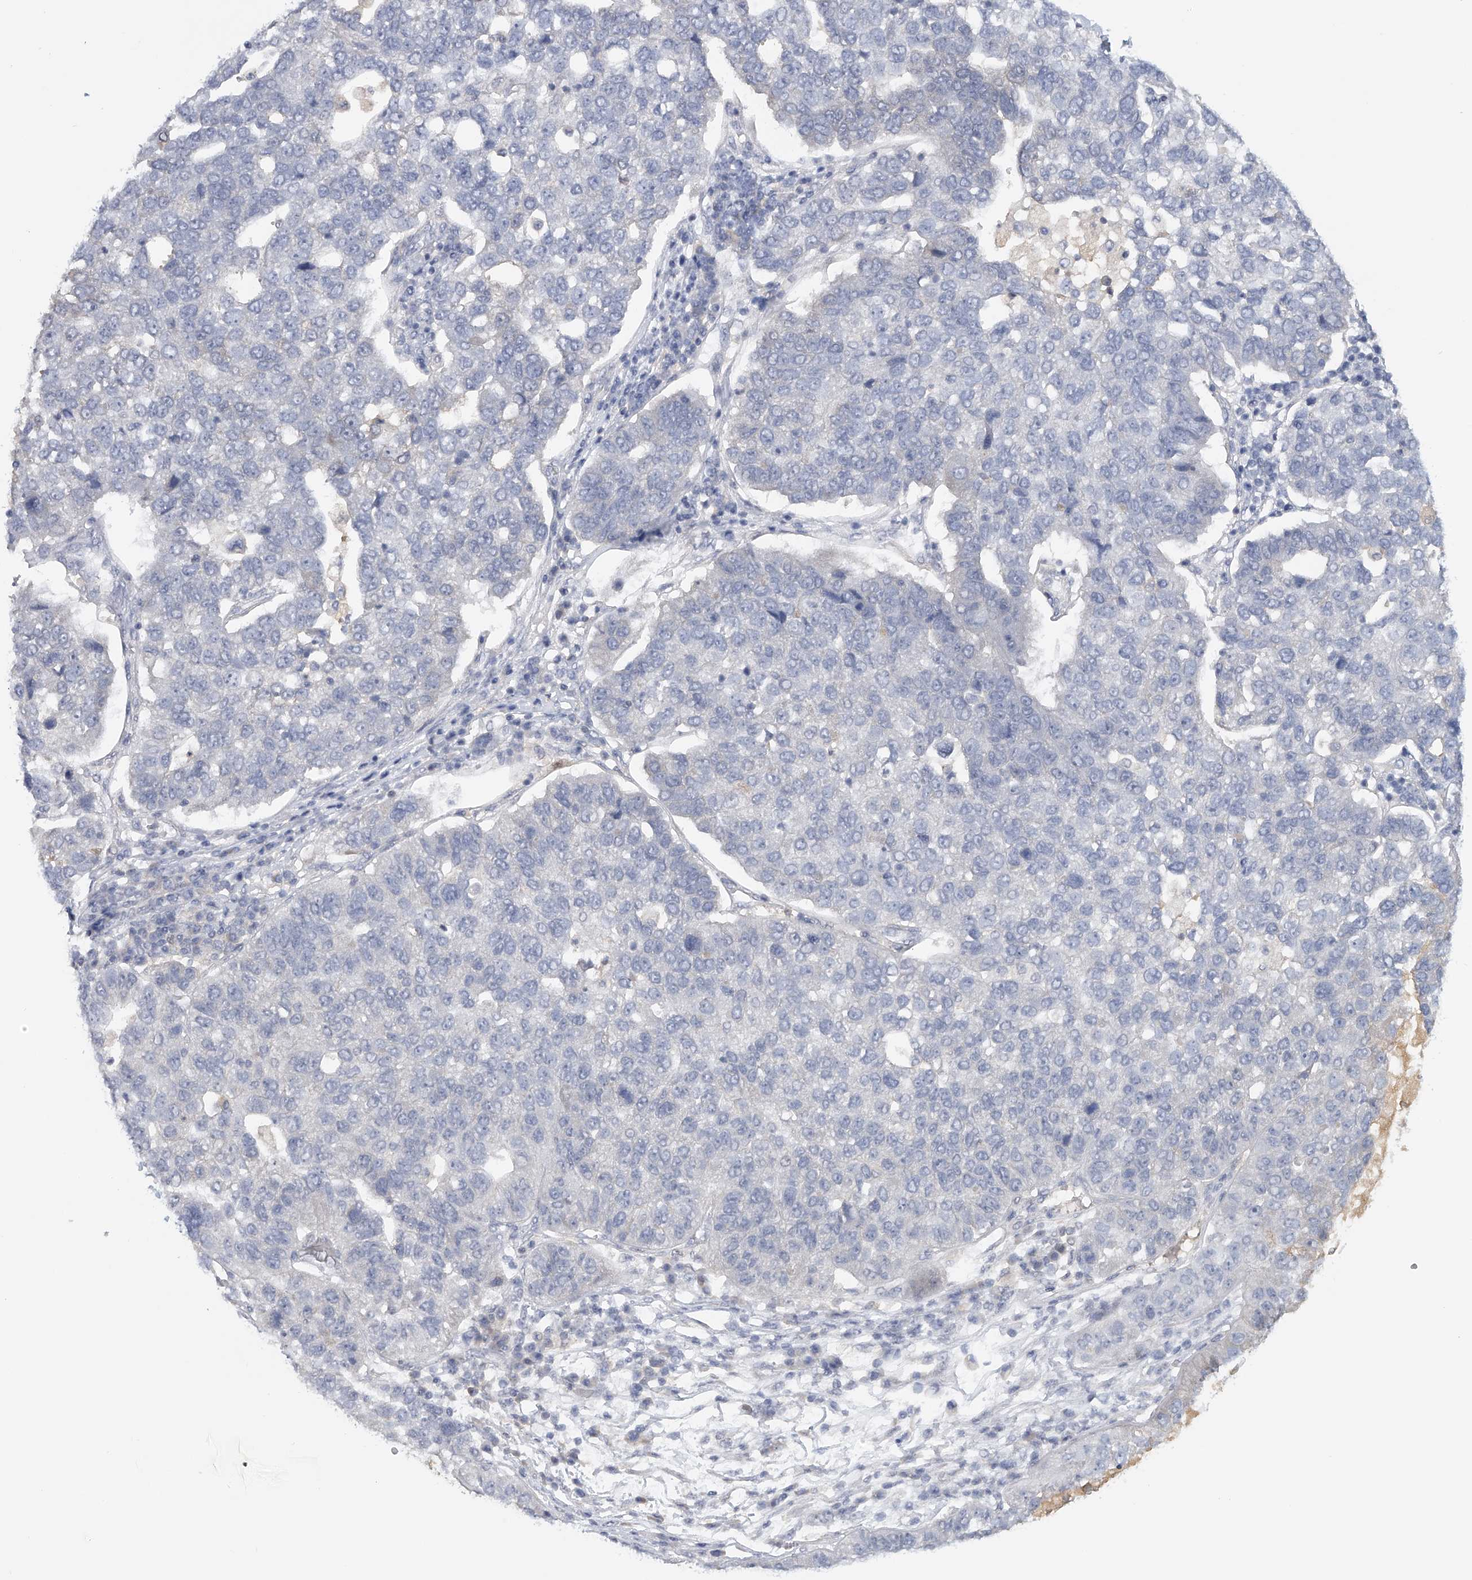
{"staining": {"intensity": "negative", "quantity": "none", "location": "none"}, "tissue": "pancreatic cancer", "cell_type": "Tumor cells", "image_type": "cancer", "snomed": [{"axis": "morphology", "description": "Adenocarcinoma, NOS"}, {"axis": "topography", "description": "Pancreas"}], "caption": "Protein analysis of pancreatic cancer (adenocarcinoma) reveals no significant expression in tumor cells.", "gene": "DDX43", "patient": {"sex": "female", "age": 61}}